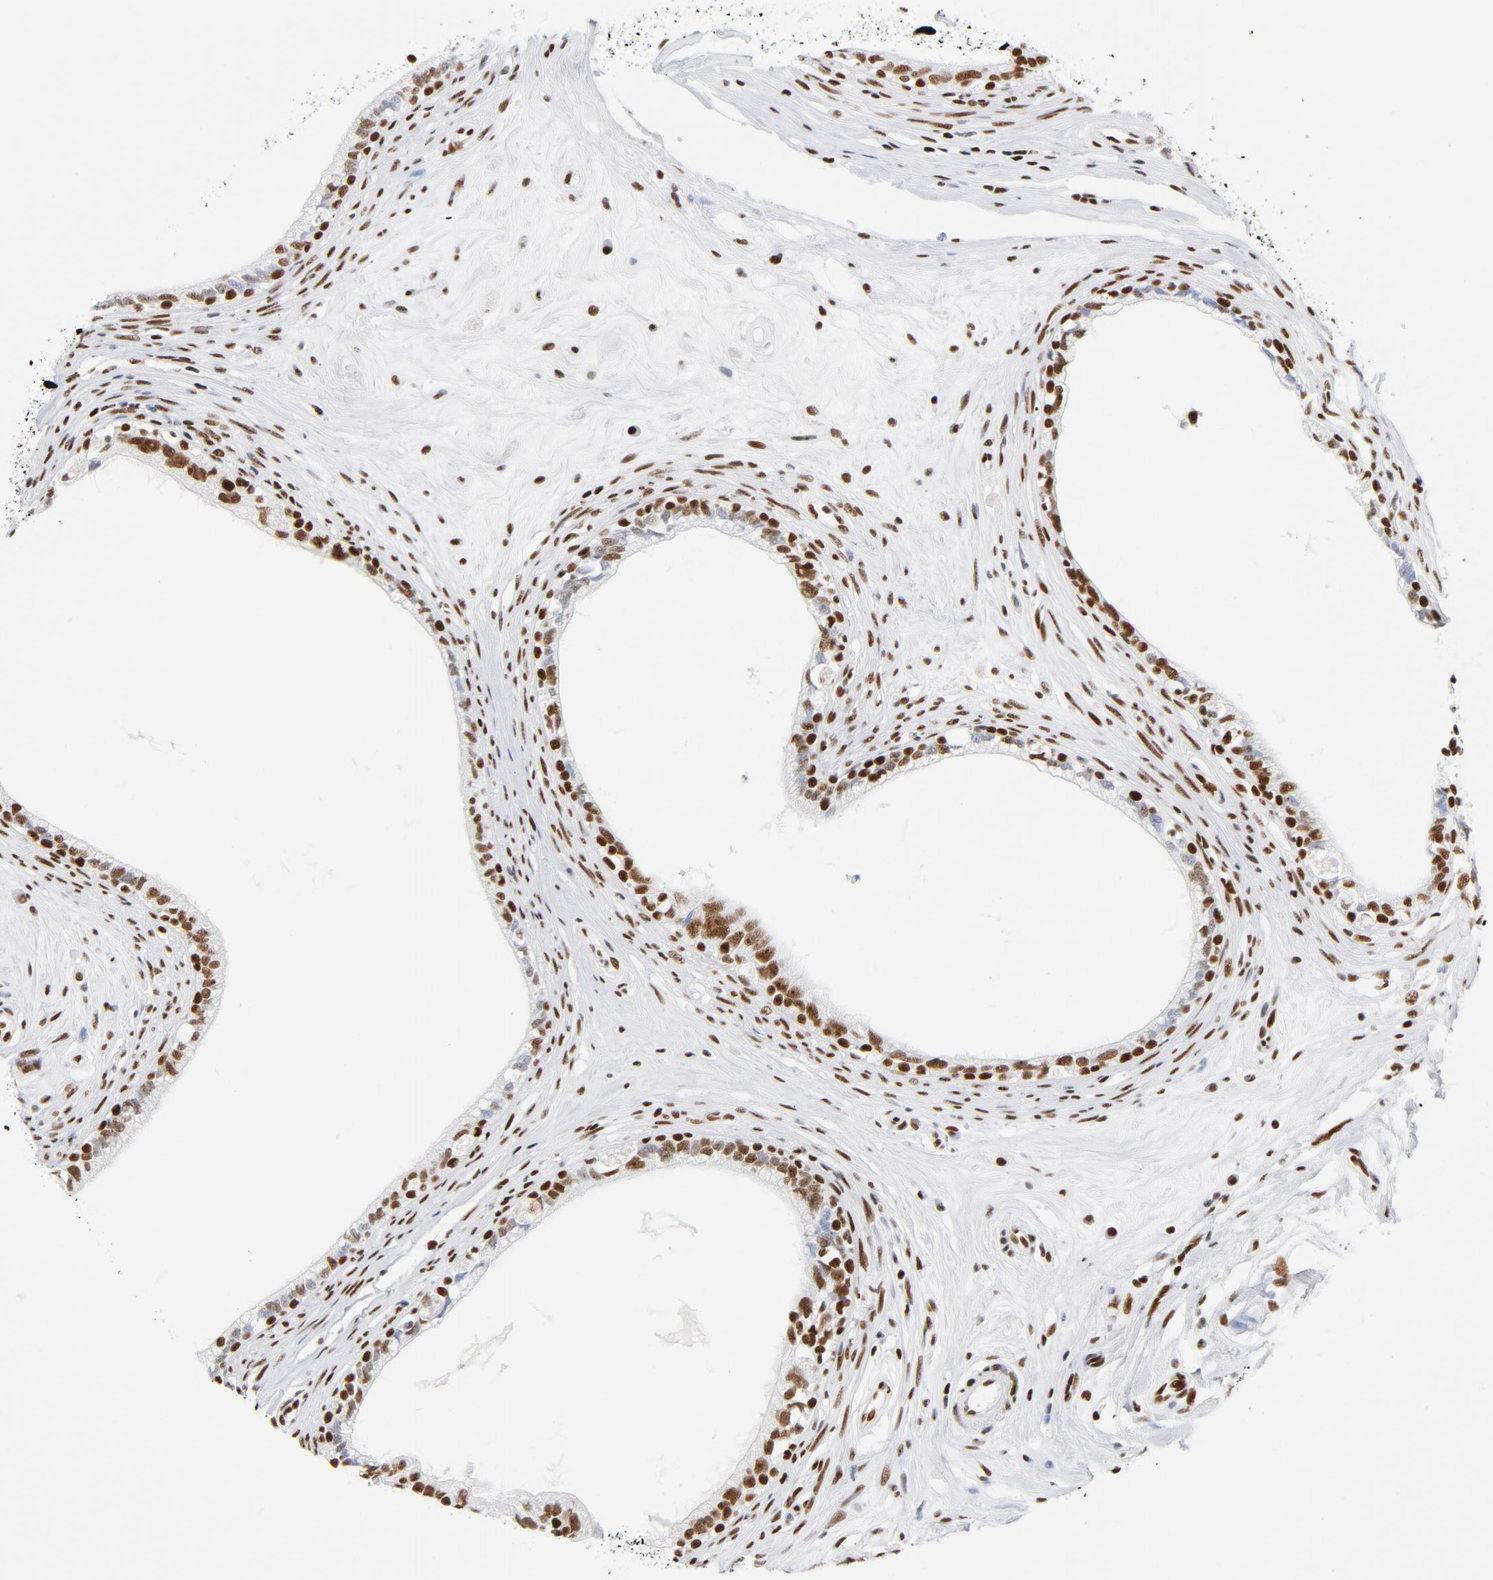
{"staining": {"intensity": "strong", "quantity": ">75%", "location": "nuclear"}, "tissue": "epididymis", "cell_type": "Glandular cells", "image_type": "normal", "snomed": [{"axis": "morphology", "description": "Normal tissue, NOS"}, {"axis": "morphology", "description": "Inflammation, NOS"}, {"axis": "topography", "description": "Epididymis"}], "caption": "Epididymis stained with DAB (3,3'-diaminobenzidine) immunohistochemistry (IHC) reveals high levels of strong nuclear staining in about >75% of glandular cells. The protein of interest is shown in brown color, while the nuclei are stained blue.", "gene": "XRCC5", "patient": {"sex": "male", "age": 84}}